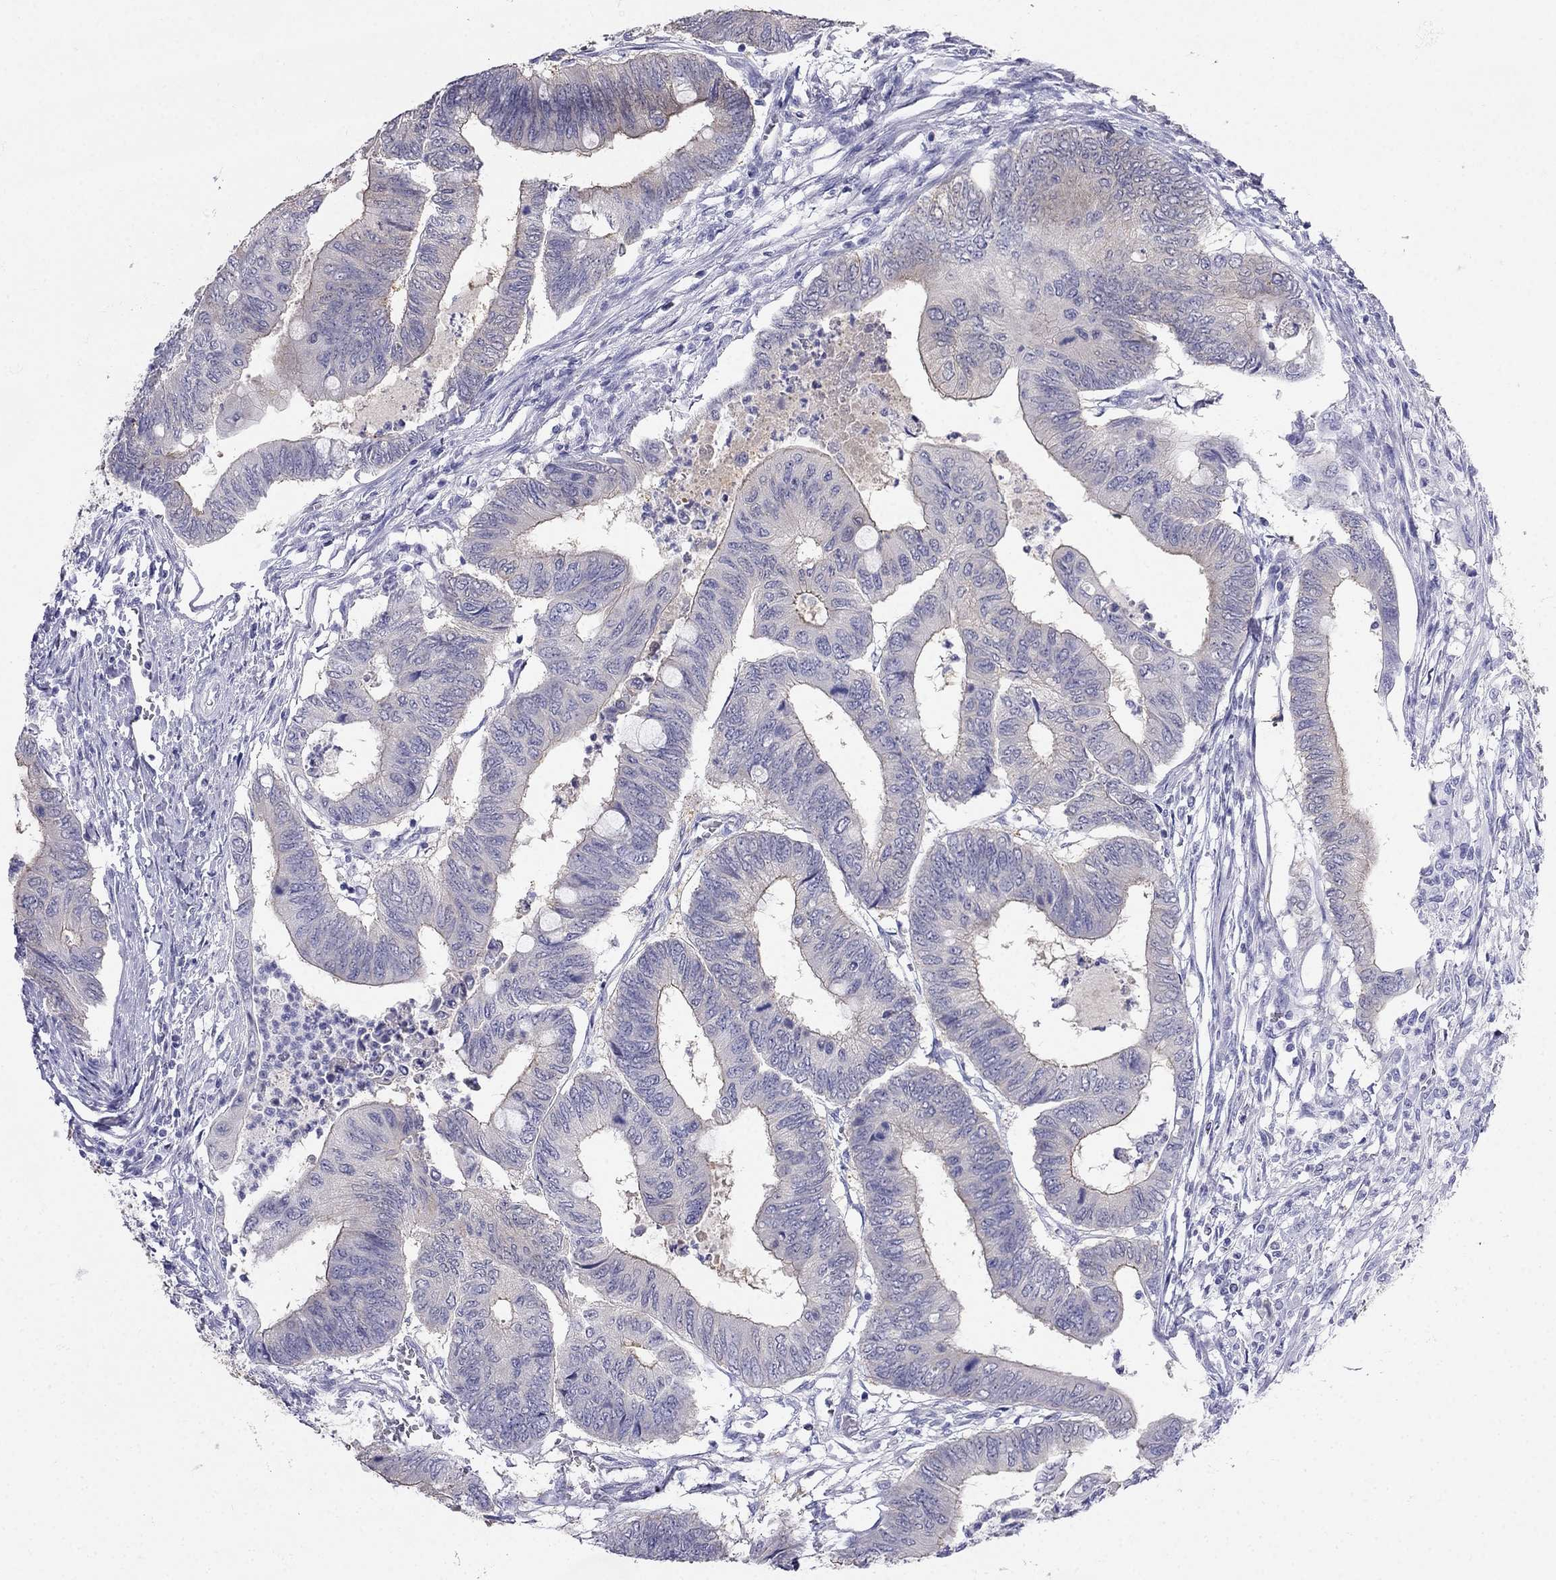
{"staining": {"intensity": "moderate", "quantity": "<25%", "location": "cytoplasmic/membranous"}, "tissue": "colorectal cancer", "cell_type": "Tumor cells", "image_type": "cancer", "snomed": [{"axis": "morphology", "description": "Normal tissue, NOS"}, {"axis": "morphology", "description": "Adenocarcinoma, NOS"}, {"axis": "topography", "description": "Rectum"}, {"axis": "topography", "description": "Peripheral nerve tissue"}], "caption": "A brown stain labels moderate cytoplasmic/membranous expression of a protein in colorectal cancer tumor cells. The protein is stained brown, and the nuclei are stained in blue (DAB IHC with brightfield microscopy, high magnification).", "gene": "RFLNA", "patient": {"sex": "male", "age": 92}}